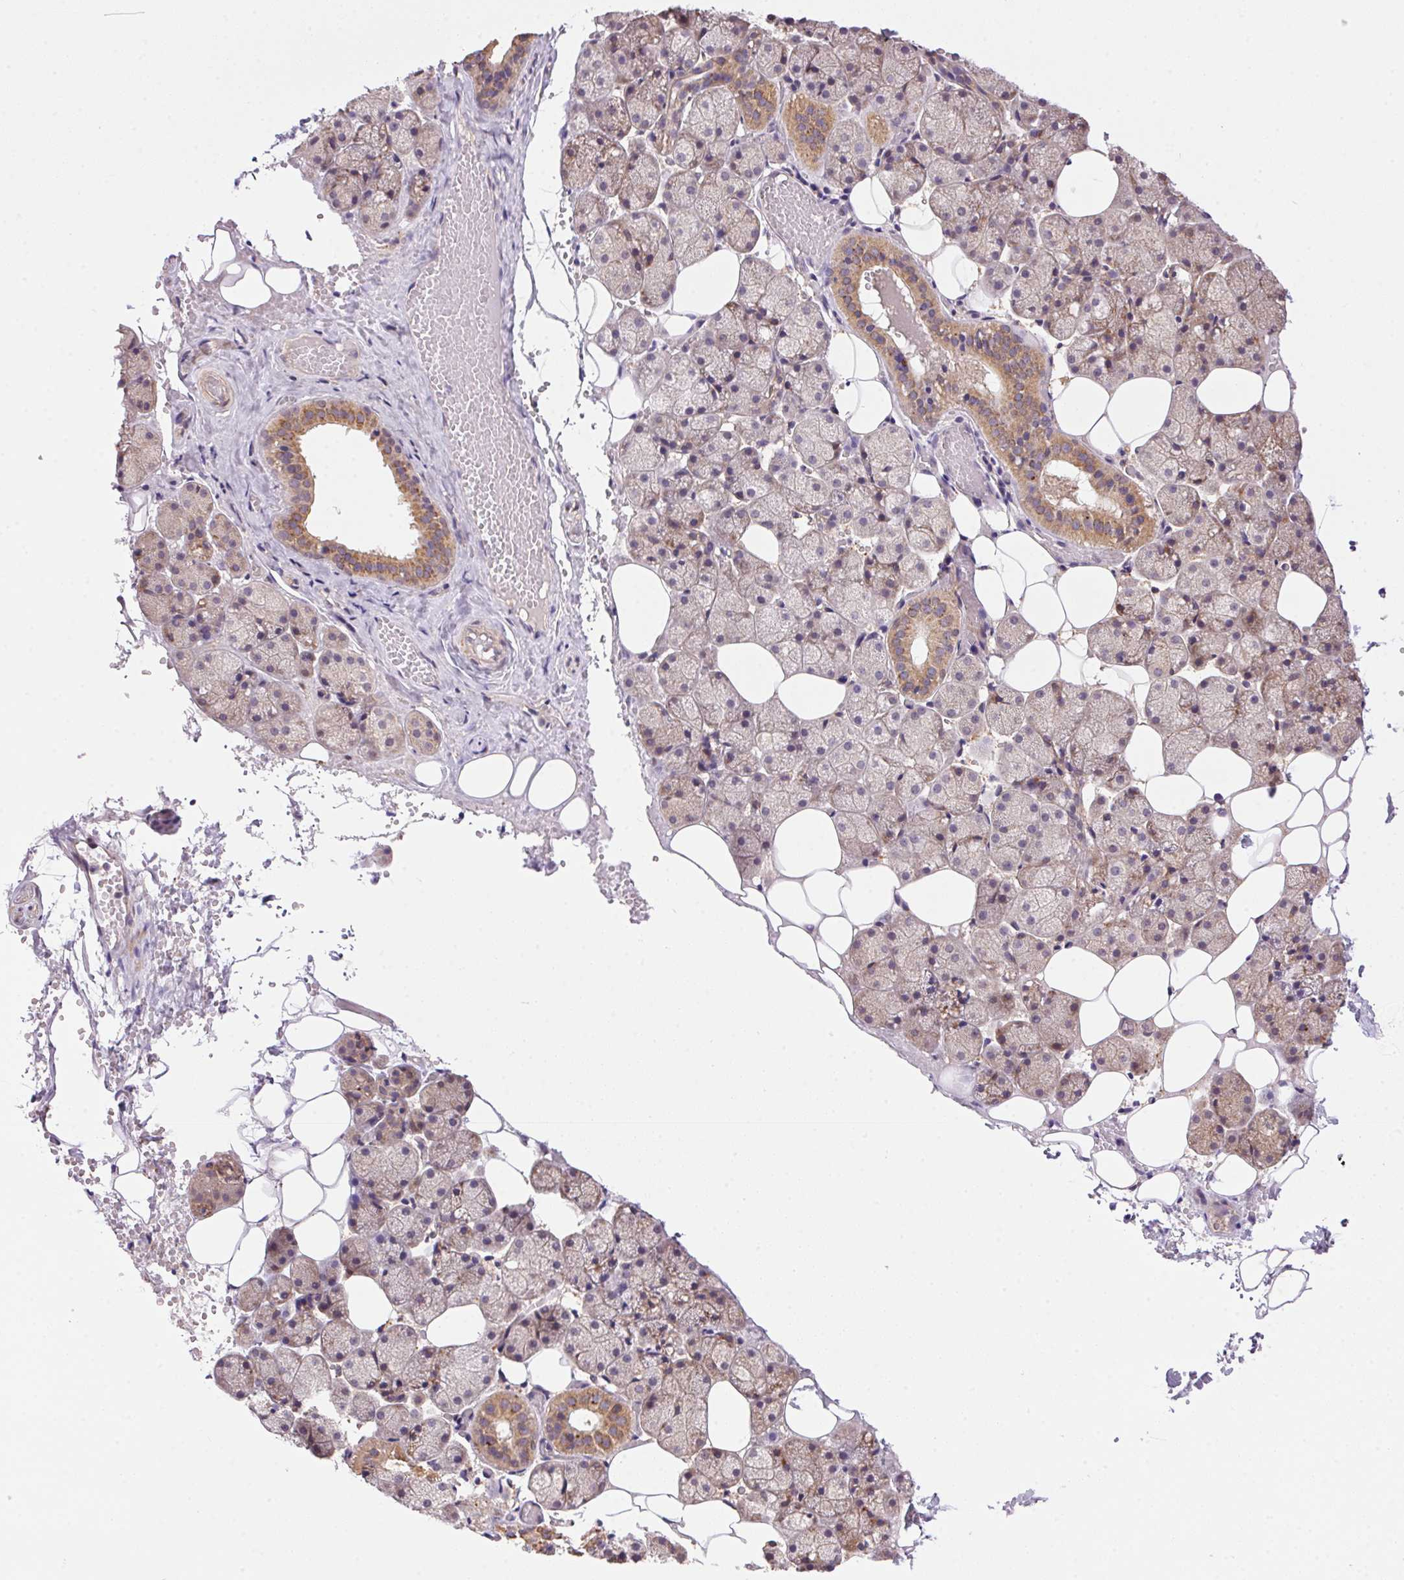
{"staining": {"intensity": "moderate", "quantity": "25%-75%", "location": "cytoplasmic/membranous"}, "tissue": "salivary gland", "cell_type": "Glandular cells", "image_type": "normal", "snomed": [{"axis": "morphology", "description": "Normal tissue, NOS"}, {"axis": "topography", "description": "Salivary gland"}], "caption": "Protein positivity by IHC reveals moderate cytoplasmic/membranous staining in about 25%-75% of glandular cells in normal salivary gland.", "gene": "ADH5", "patient": {"sex": "male", "age": 38}}